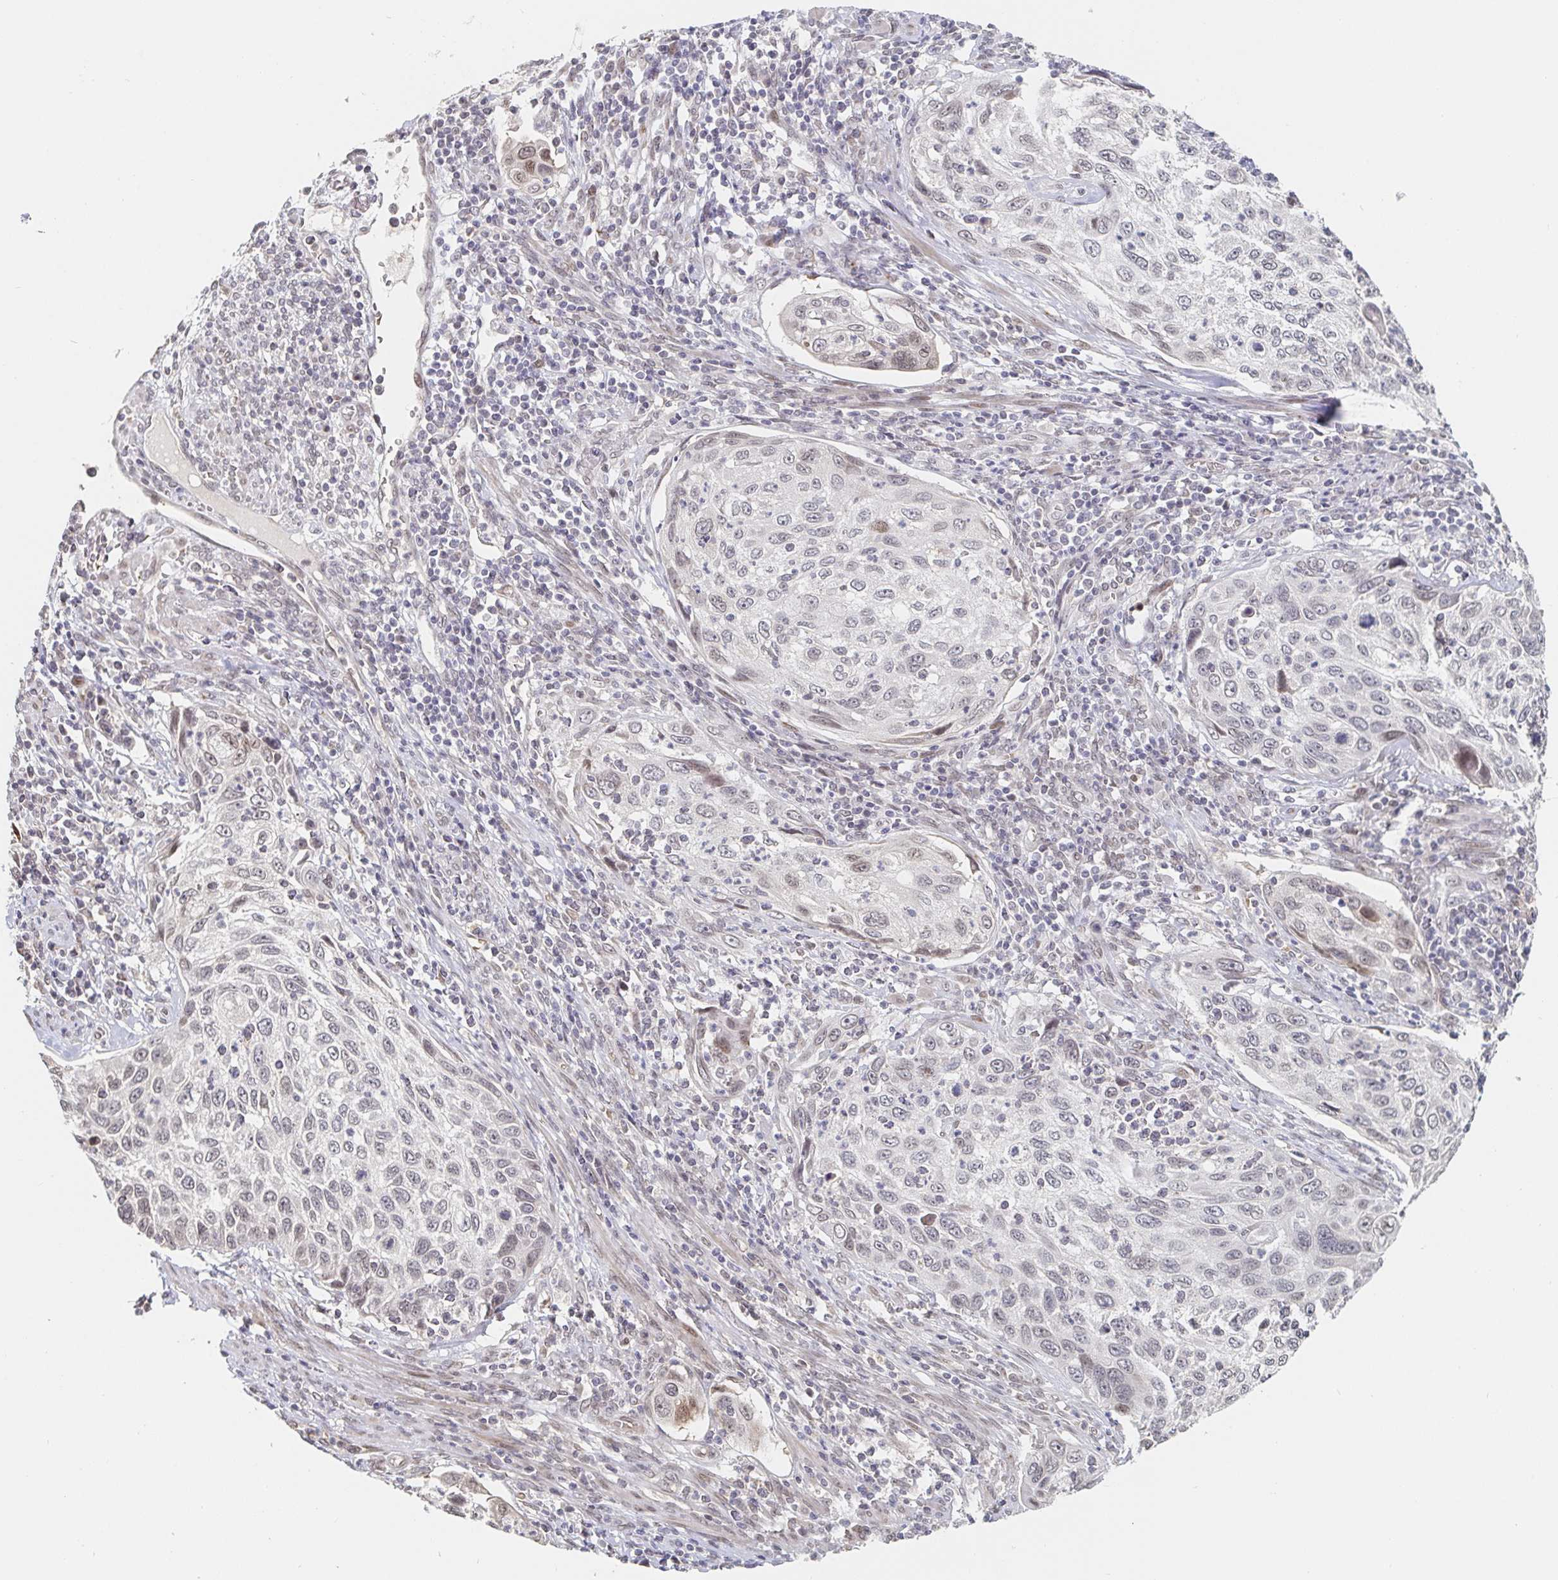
{"staining": {"intensity": "negative", "quantity": "none", "location": "none"}, "tissue": "cervical cancer", "cell_type": "Tumor cells", "image_type": "cancer", "snomed": [{"axis": "morphology", "description": "Squamous cell carcinoma, NOS"}, {"axis": "topography", "description": "Cervix"}], "caption": "IHC histopathology image of neoplastic tissue: cervical squamous cell carcinoma stained with DAB (3,3'-diaminobenzidine) reveals no significant protein staining in tumor cells.", "gene": "CHD2", "patient": {"sex": "female", "age": 70}}